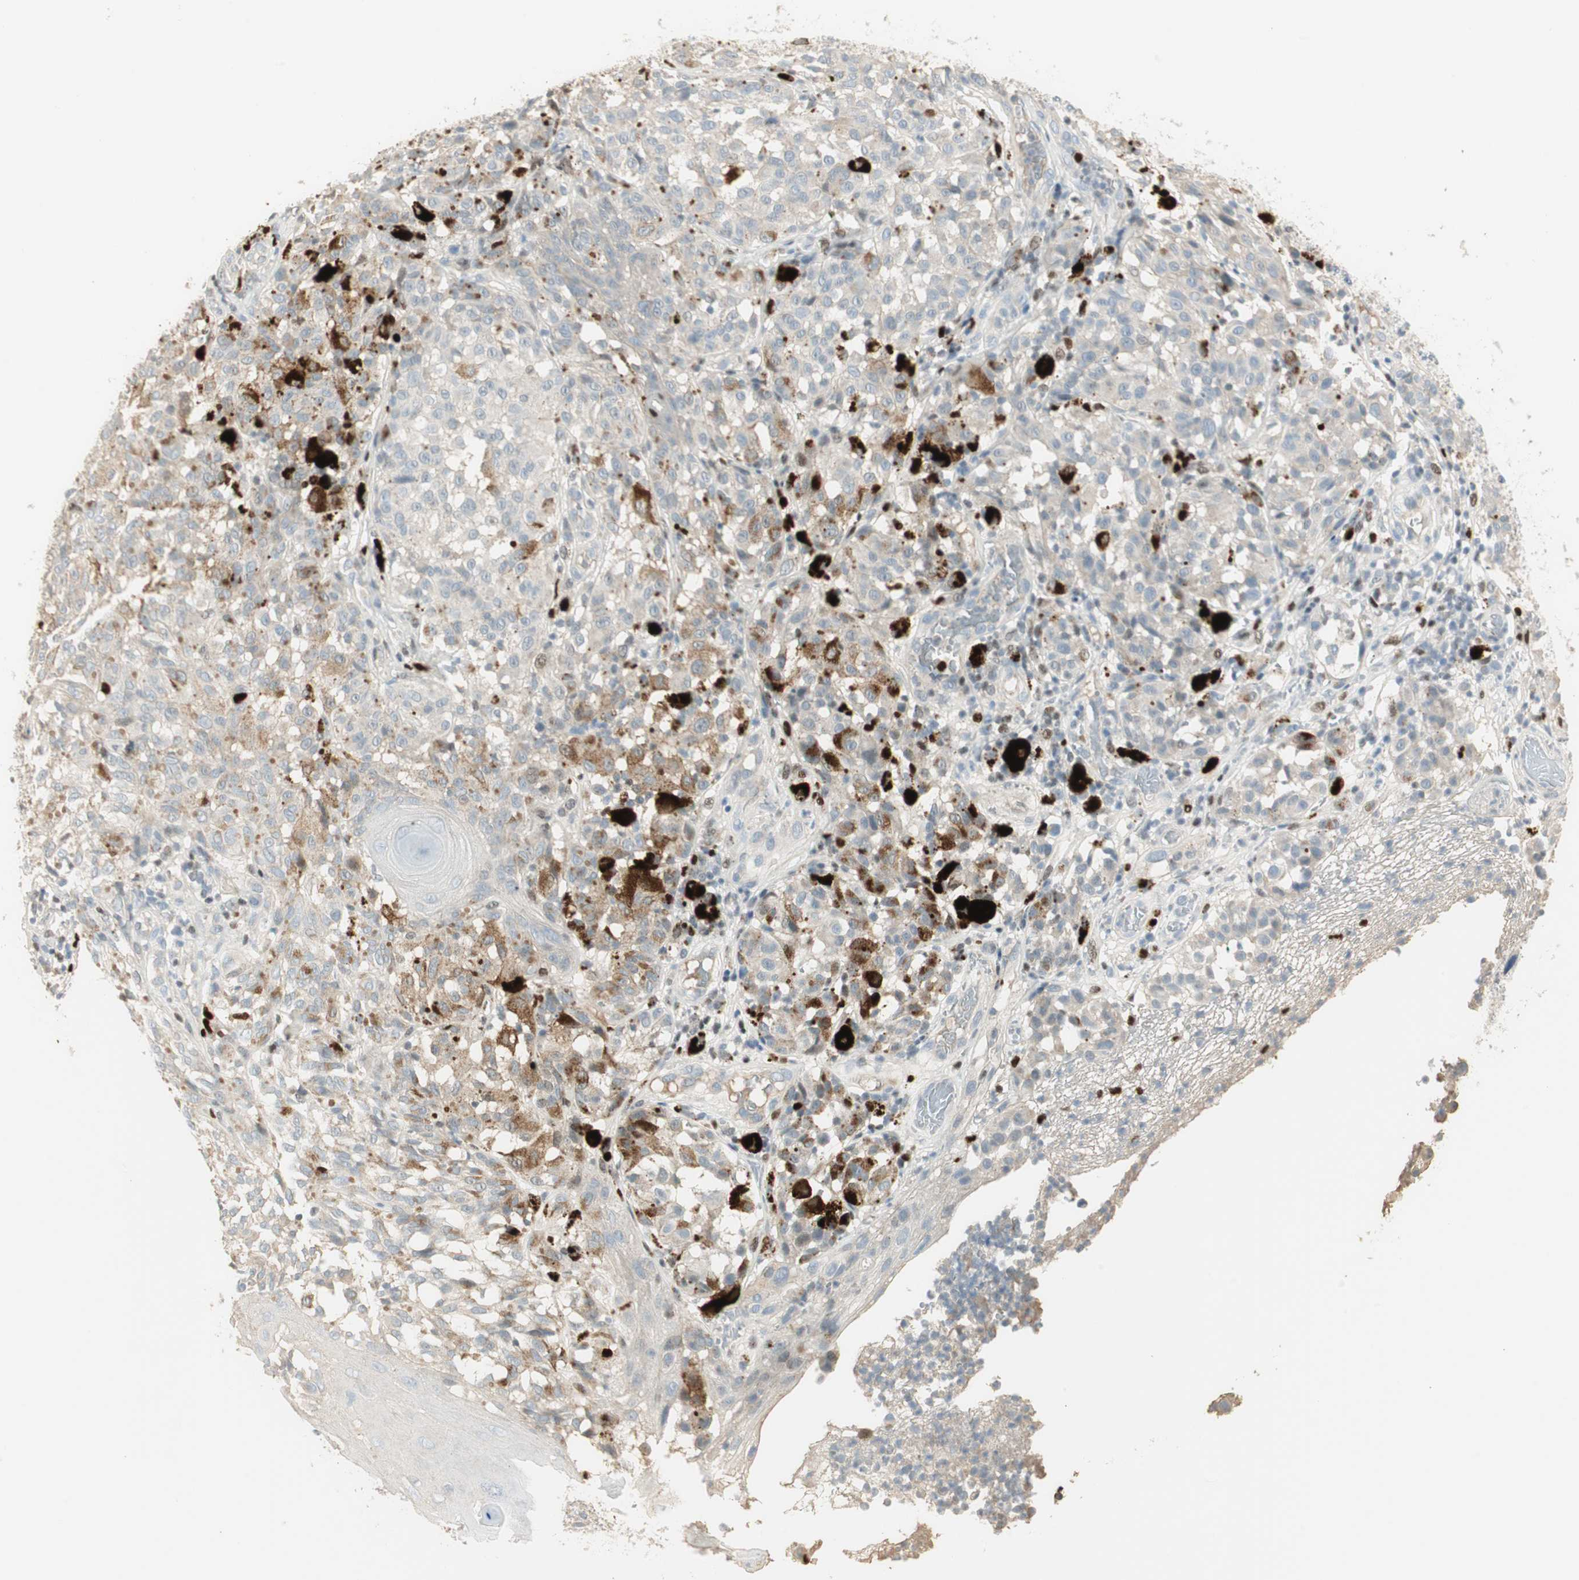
{"staining": {"intensity": "negative", "quantity": "none", "location": "none"}, "tissue": "melanoma", "cell_type": "Tumor cells", "image_type": "cancer", "snomed": [{"axis": "morphology", "description": "Malignant melanoma, NOS"}, {"axis": "topography", "description": "Skin"}], "caption": "Tumor cells show no significant expression in malignant melanoma. (Brightfield microscopy of DAB (3,3'-diaminobenzidine) IHC at high magnification).", "gene": "RUNX2", "patient": {"sex": "female", "age": 46}}